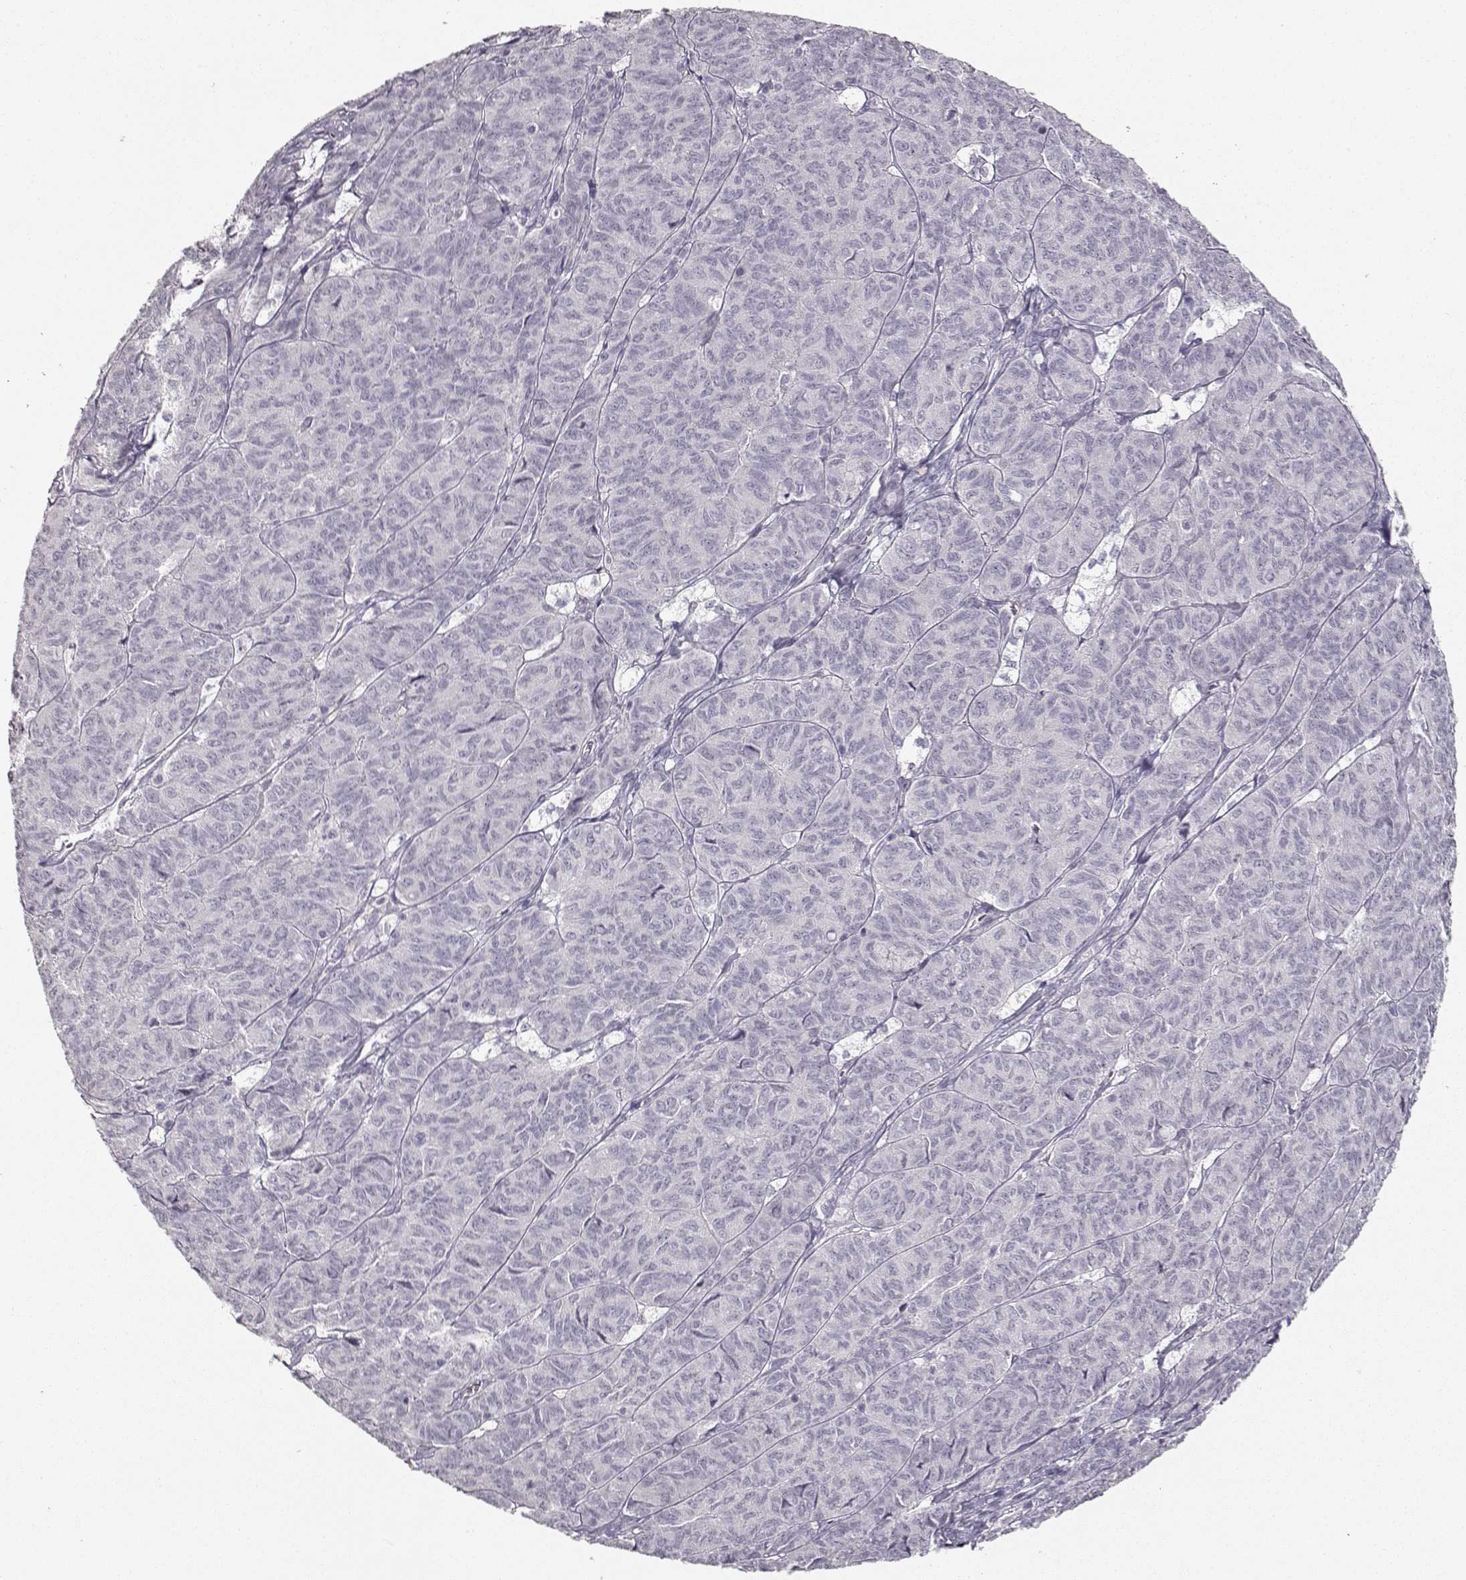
{"staining": {"intensity": "negative", "quantity": "none", "location": "none"}, "tissue": "ovarian cancer", "cell_type": "Tumor cells", "image_type": "cancer", "snomed": [{"axis": "morphology", "description": "Carcinoma, endometroid"}, {"axis": "topography", "description": "Ovary"}], "caption": "Ovarian endometroid carcinoma was stained to show a protein in brown. There is no significant staining in tumor cells.", "gene": "S100B", "patient": {"sex": "female", "age": 80}}